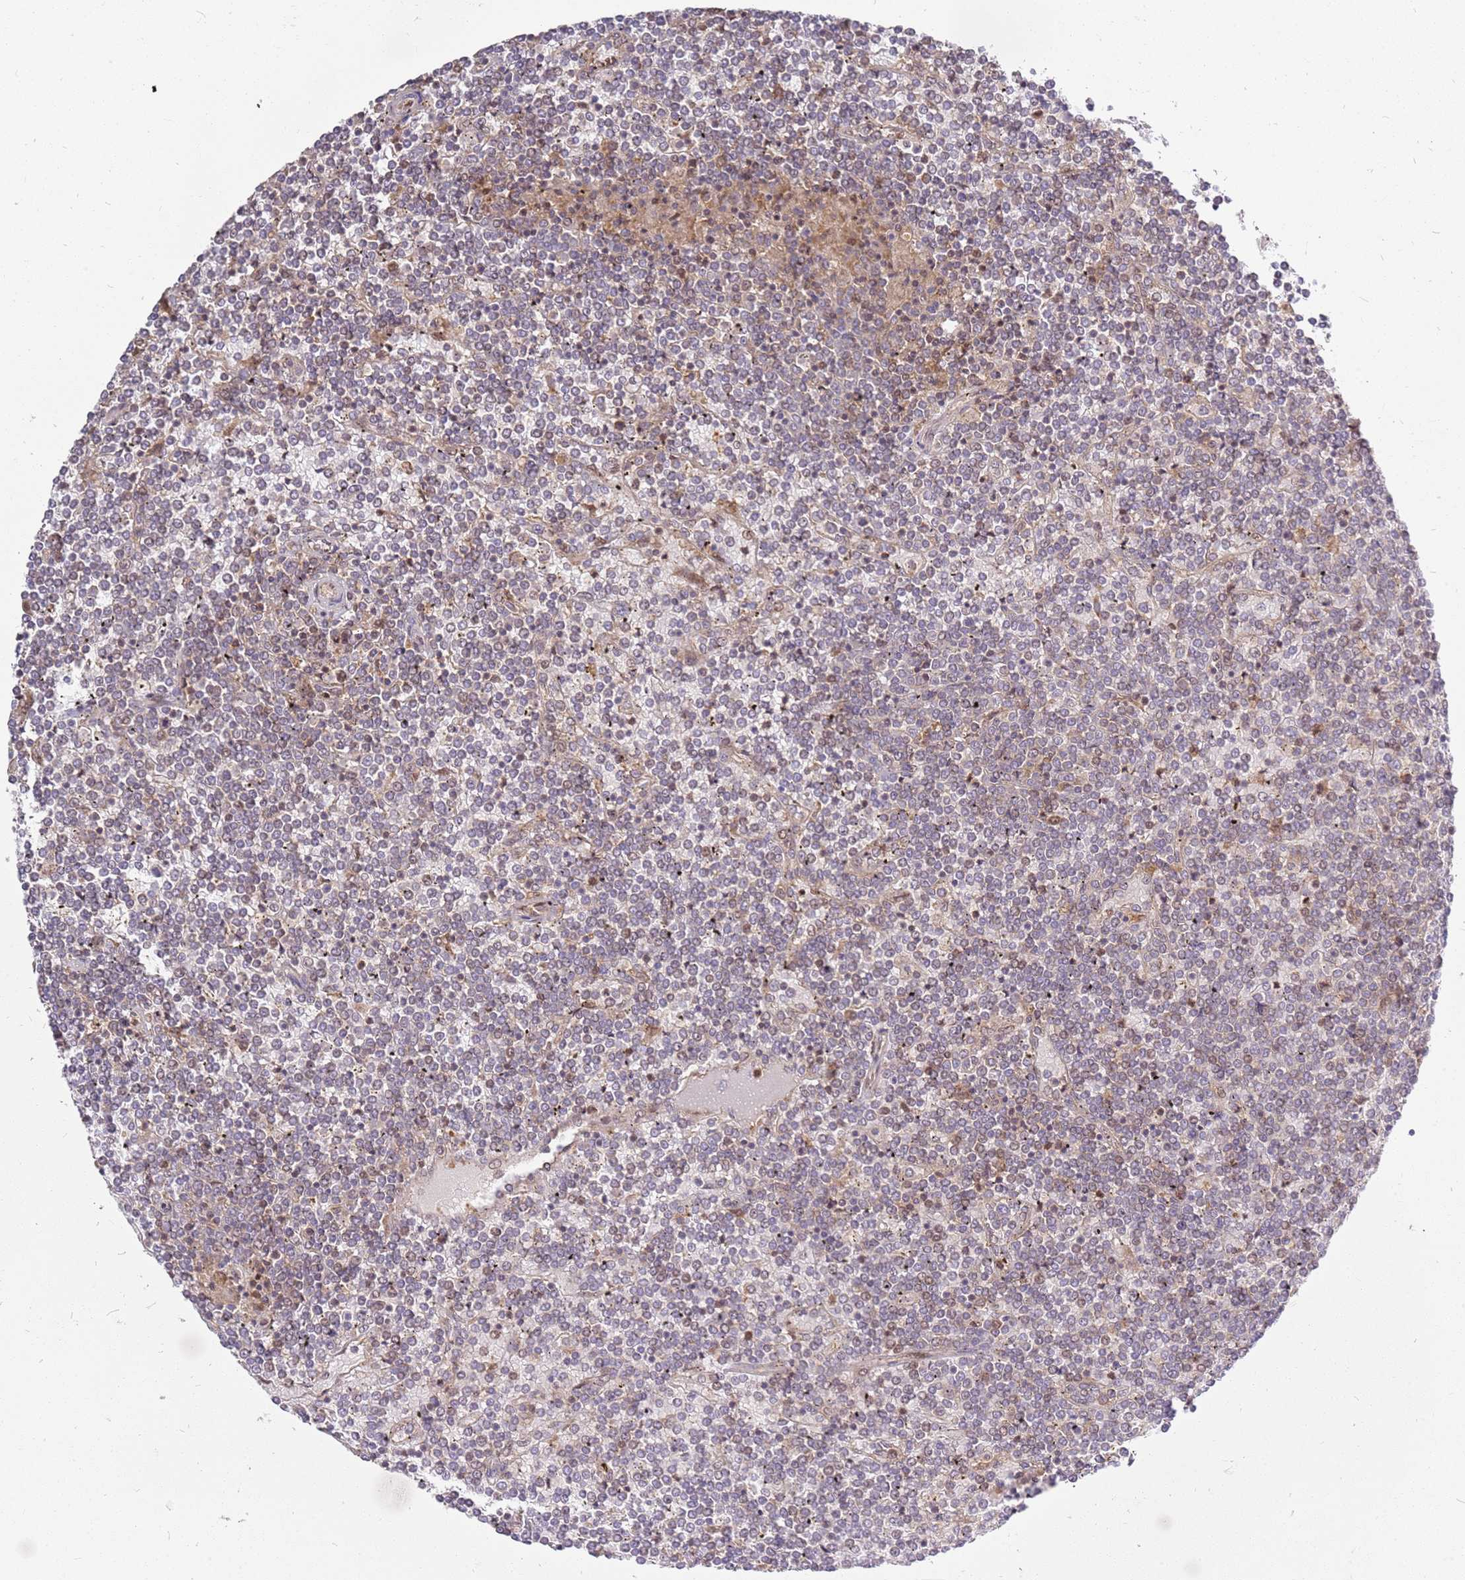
{"staining": {"intensity": "negative", "quantity": "none", "location": "none"}, "tissue": "lymphoma", "cell_type": "Tumor cells", "image_type": "cancer", "snomed": [{"axis": "morphology", "description": "Malignant lymphoma, non-Hodgkin's type, Low grade"}, {"axis": "topography", "description": "Spleen"}], "caption": "IHC of human malignant lymphoma, non-Hodgkin's type (low-grade) reveals no staining in tumor cells.", "gene": "CCDC159", "patient": {"sex": "female", "age": 19}}